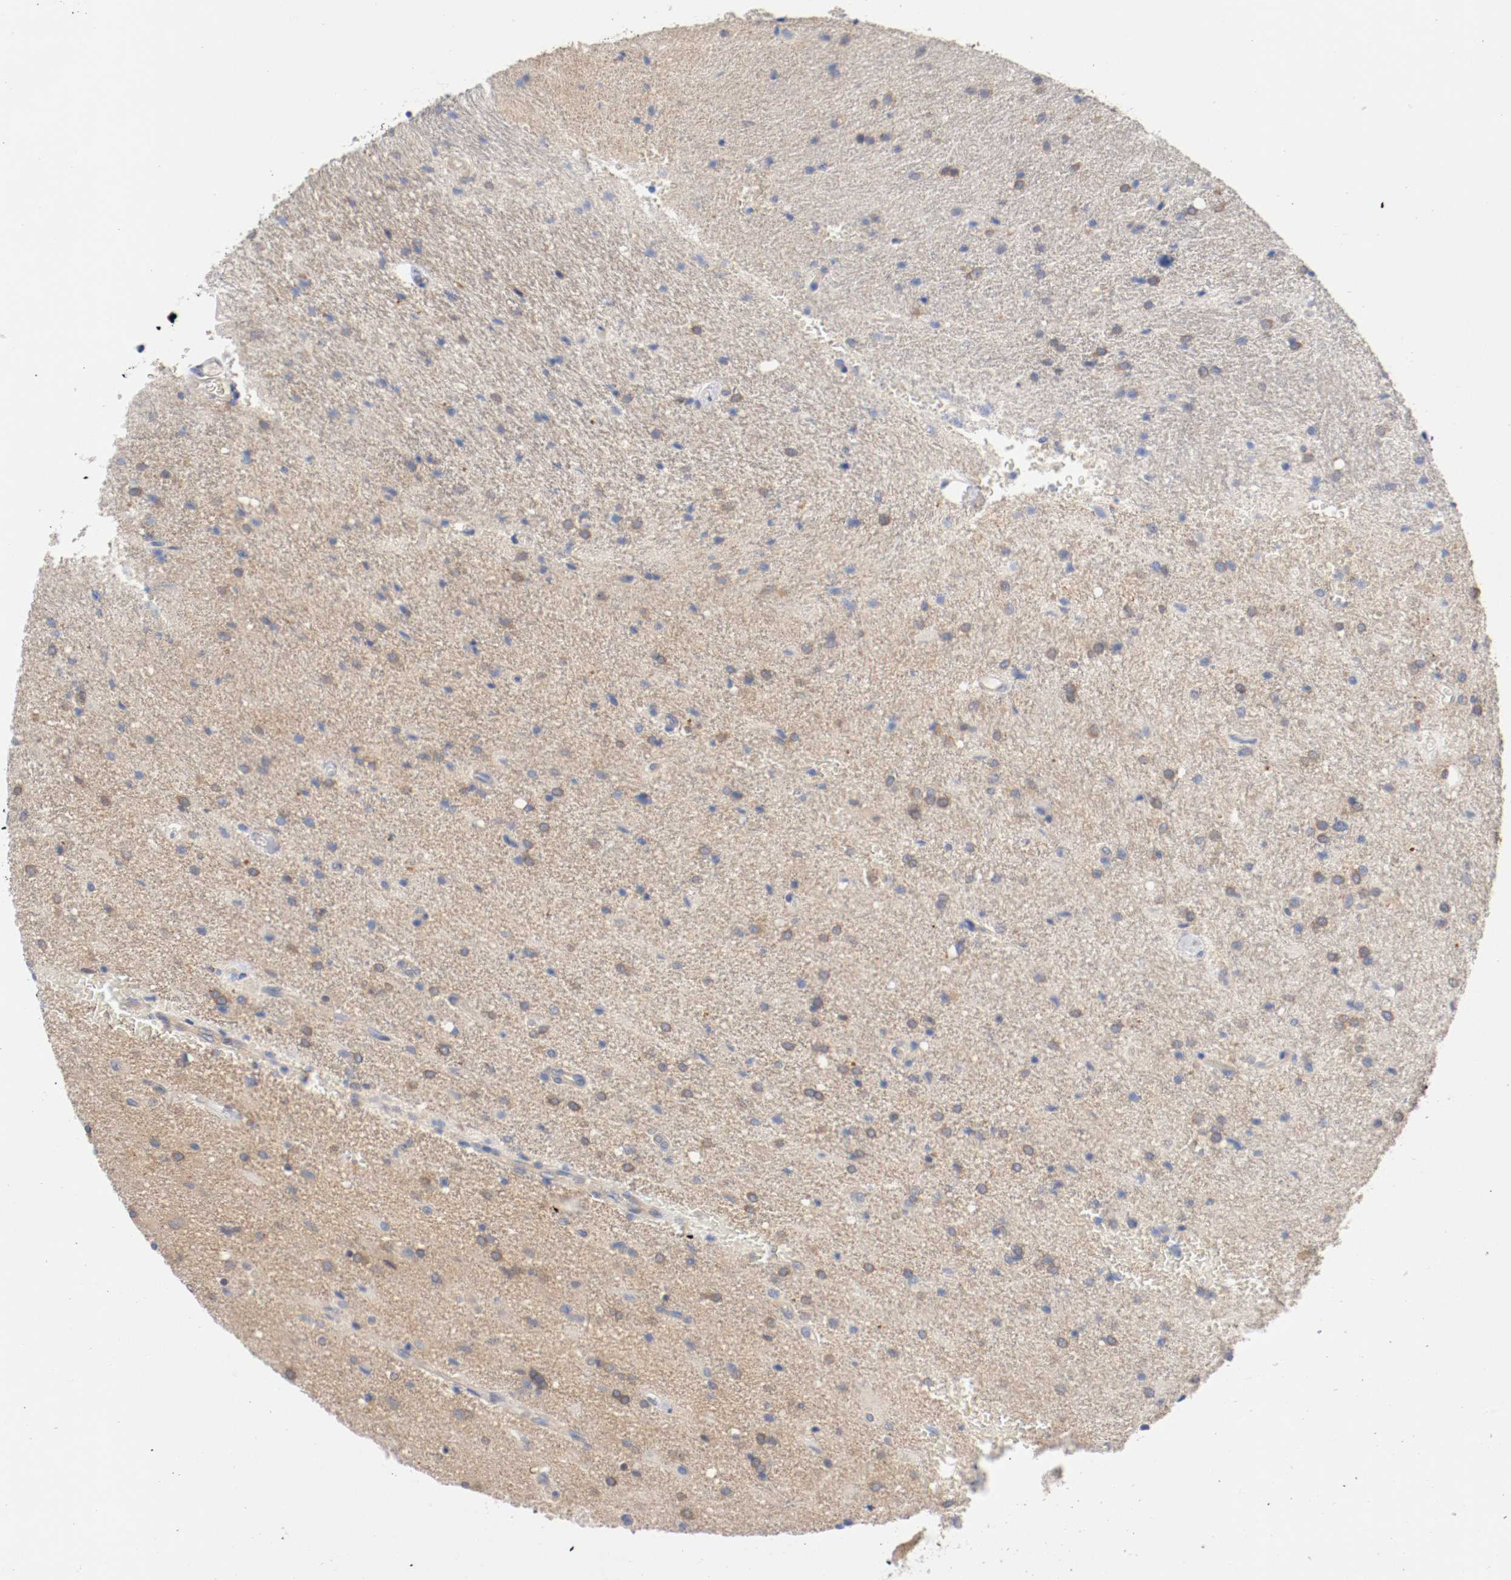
{"staining": {"intensity": "moderate", "quantity": "25%-75%", "location": "cytoplasmic/membranous"}, "tissue": "glioma", "cell_type": "Tumor cells", "image_type": "cancer", "snomed": [{"axis": "morphology", "description": "Normal tissue, NOS"}, {"axis": "morphology", "description": "Glioma, malignant, High grade"}, {"axis": "topography", "description": "Cerebral cortex"}], "caption": "Glioma stained with DAB immunohistochemistry (IHC) reveals medium levels of moderate cytoplasmic/membranous positivity in approximately 25%-75% of tumor cells.", "gene": "HGS", "patient": {"sex": "male", "age": 56}}